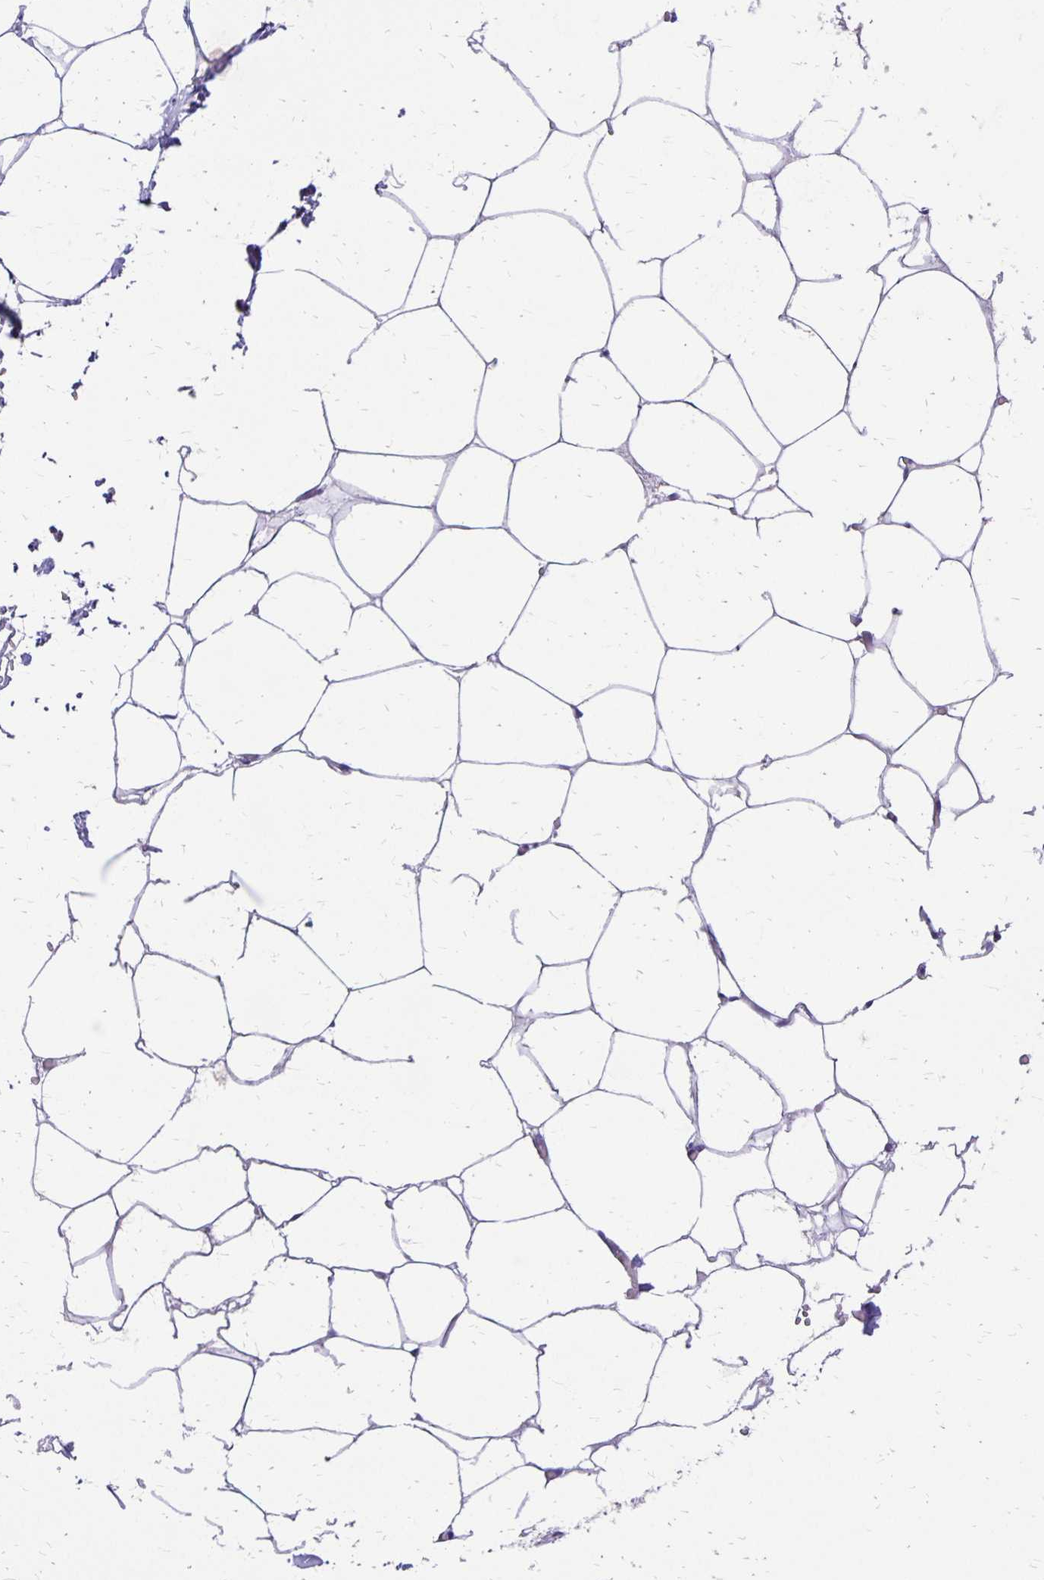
{"staining": {"intensity": "negative", "quantity": "none", "location": "none"}, "tissue": "adipose tissue", "cell_type": "Adipocytes", "image_type": "normal", "snomed": [{"axis": "morphology", "description": "Normal tissue, NOS"}, {"axis": "topography", "description": "Adipose tissue"}, {"axis": "topography", "description": "Vascular tissue"}, {"axis": "topography", "description": "Rectum"}, {"axis": "topography", "description": "Peripheral nerve tissue"}], "caption": "A high-resolution photomicrograph shows IHC staining of normal adipose tissue, which reveals no significant expression in adipocytes.", "gene": "ANKRD45", "patient": {"sex": "female", "age": 69}}